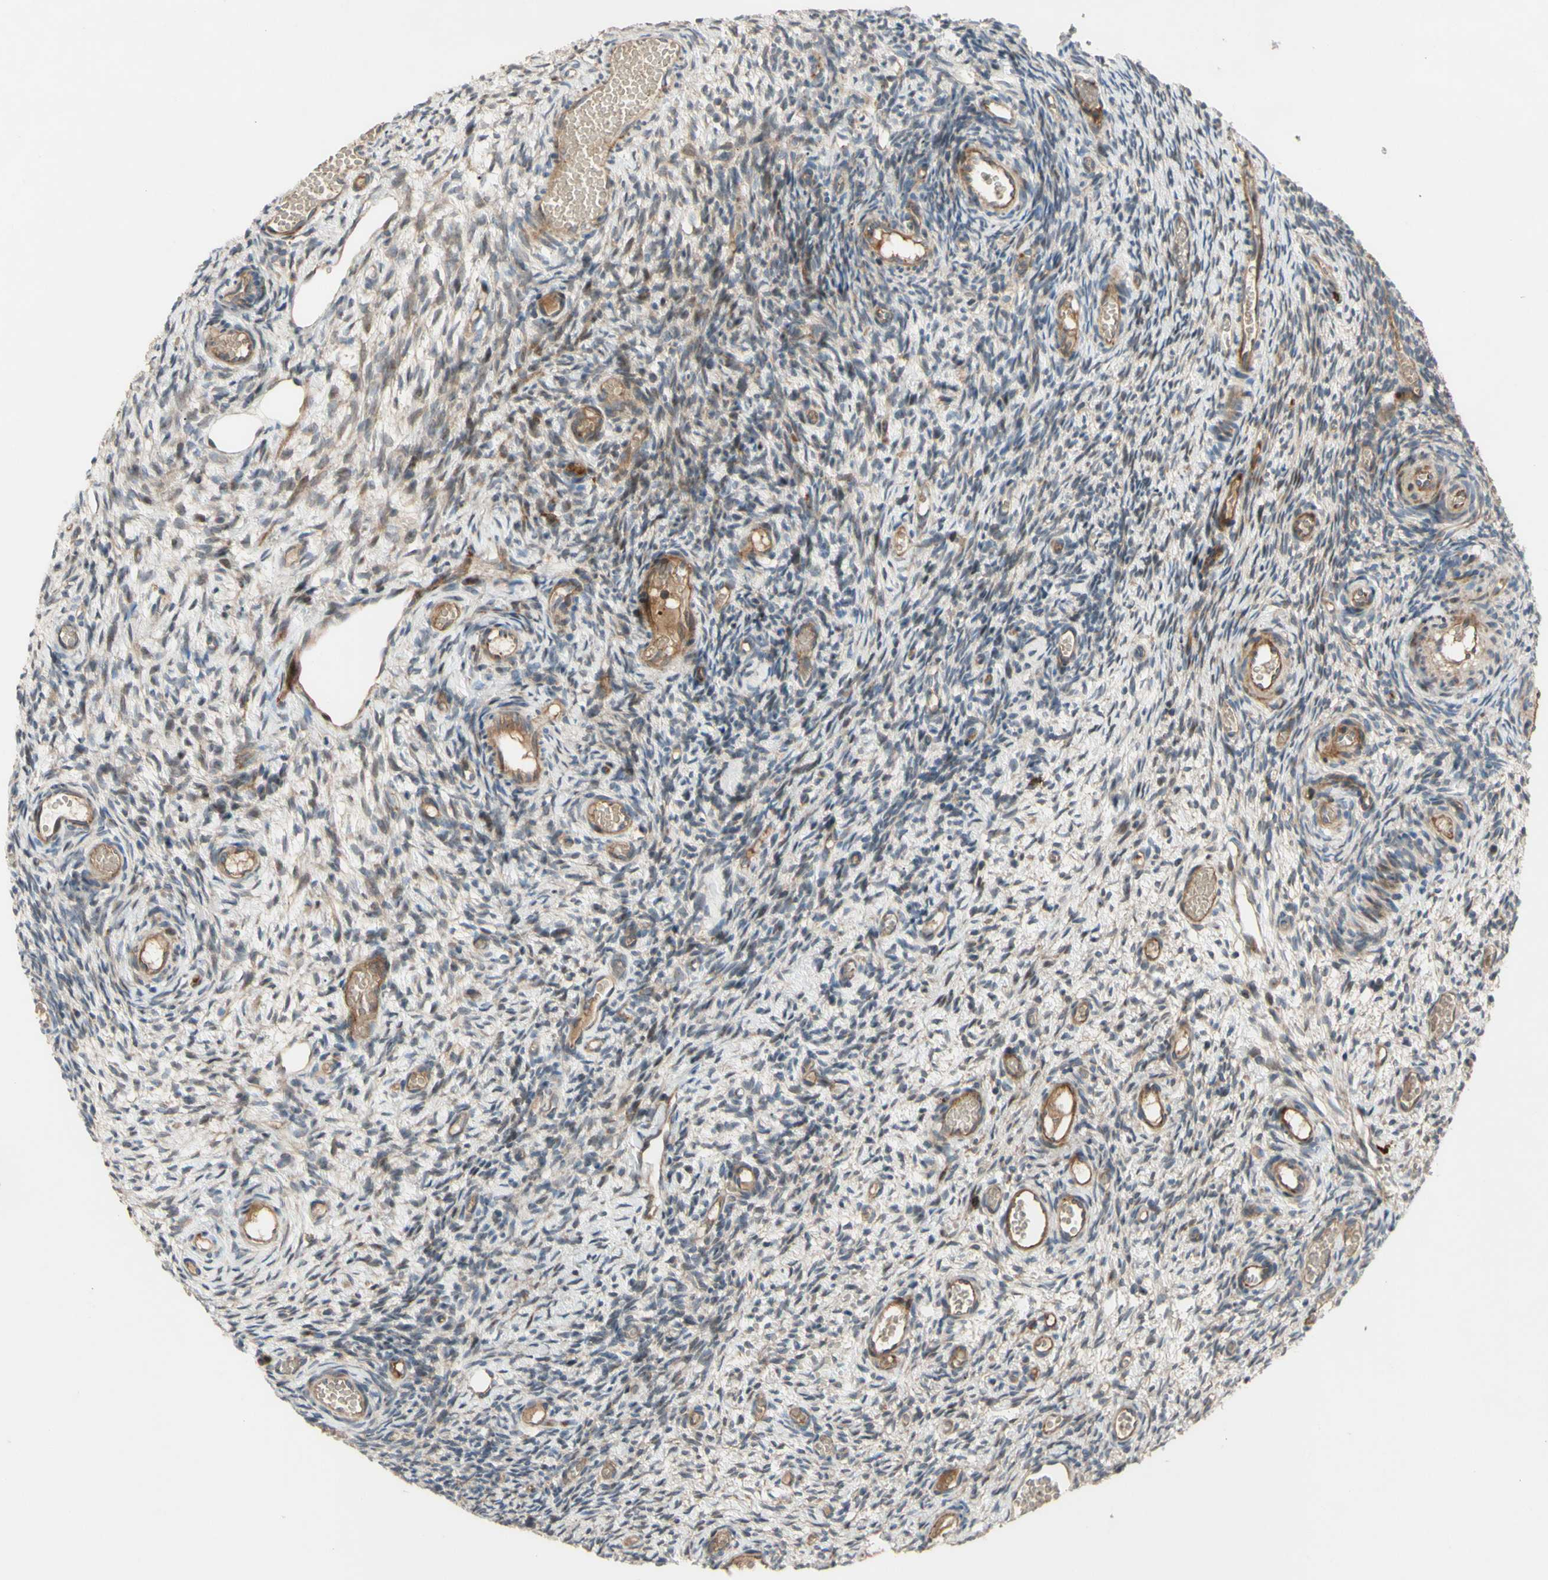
{"staining": {"intensity": "weak", "quantity": "25%-75%", "location": "cytoplasmic/membranous"}, "tissue": "ovary", "cell_type": "Ovarian stroma cells", "image_type": "normal", "snomed": [{"axis": "morphology", "description": "Normal tissue, NOS"}, {"axis": "topography", "description": "Ovary"}], "caption": "This photomicrograph reveals immunohistochemistry staining of benign ovary, with low weak cytoplasmic/membranous positivity in about 25%-75% of ovarian stroma cells.", "gene": "SPTLC1", "patient": {"sex": "female", "age": 35}}